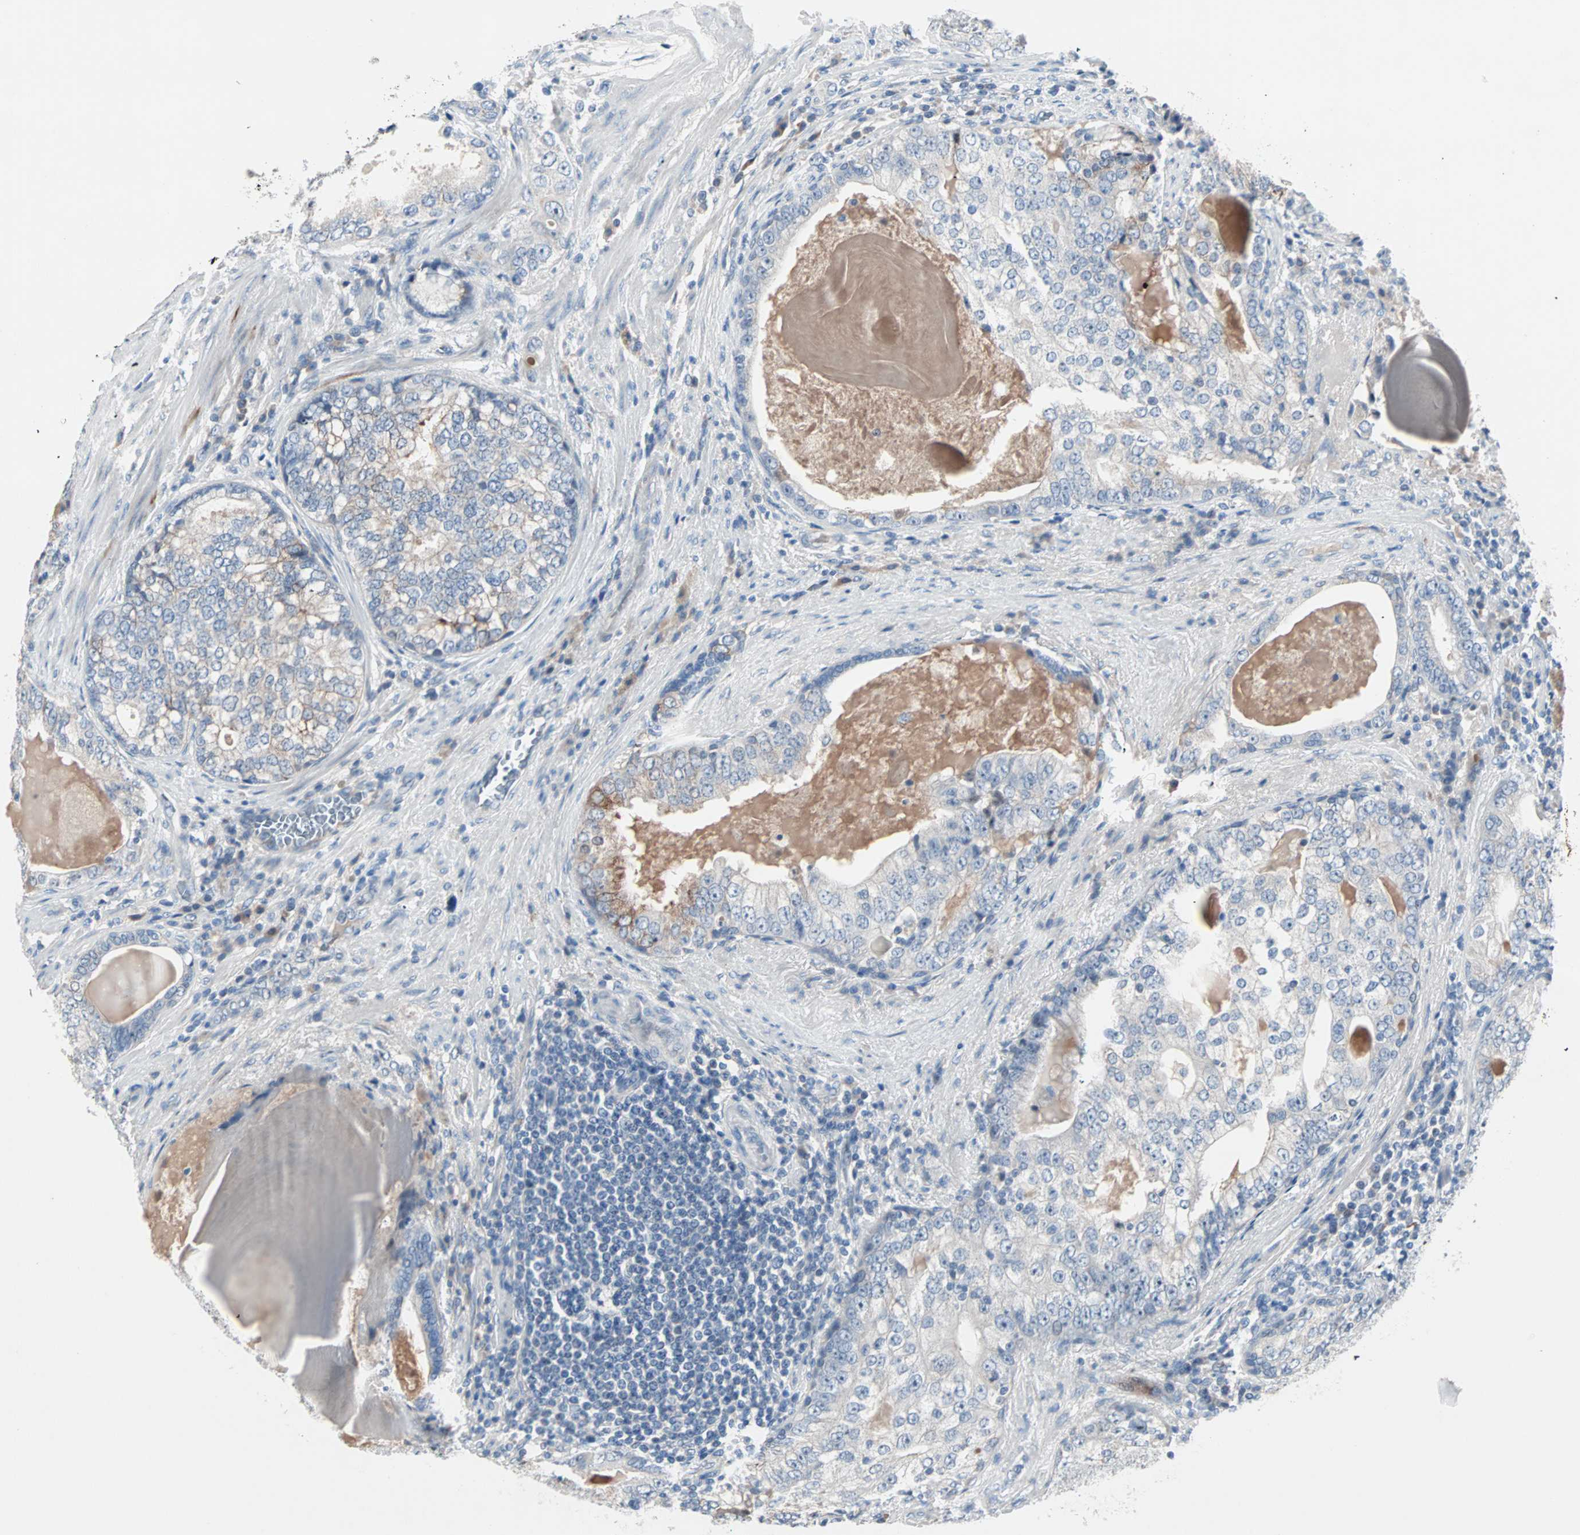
{"staining": {"intensity": "negative", "quantity": "none", "location": "none"}, "tissue": "prostate cancer", "cell_type": "Tumor cells", "image_type": "cancer", "snomed": [{"axis": "morphology", "description": "Adenocarcinoma, High grade"}, {"axis": "topography", "description": "Prostate"}], "caption": "Image shows no significant protein staining in tumor cells of prostate adenocarcinoma (high-grade).", "gene": "NEFH", "patient": {"sex": "male", "age": 66}}